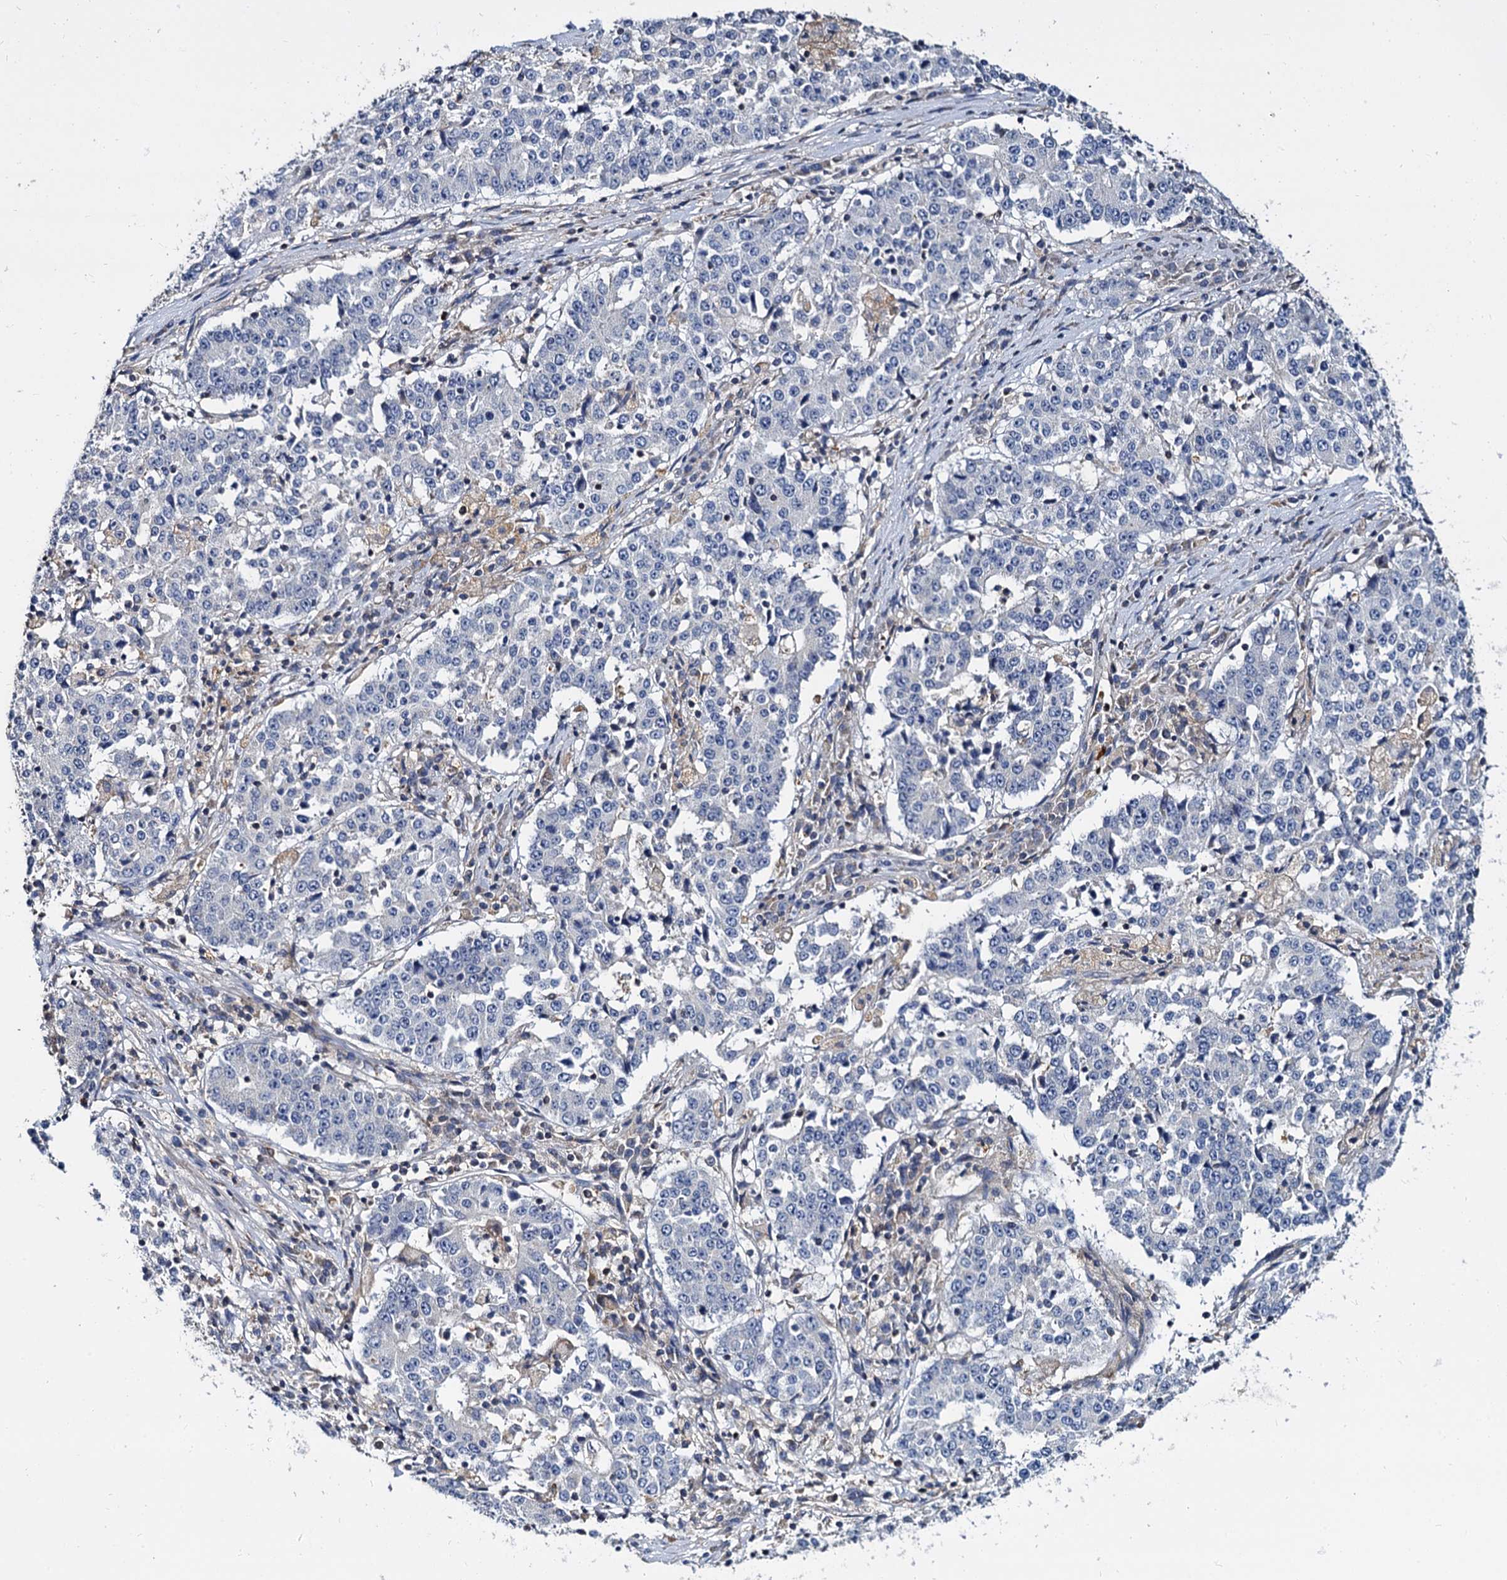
{"staining": {"intensity": "negative", "quantity": "none", "location": "none"}, "tissue": "stomach cancer", "cell_type": "Tumor cells", "image_type": "cancer", "snomed": [{"axis": "morphology", "description": "Adenocarcinoma, NOS"}, {"axis": "topography", "description": "Stomach"}], "caption": "DAB immunohistochemical staining of human adenocarcinoma (stomach) reveals no significant positivity in tumor cells.", "gene": "ANKRD13A", "patient": {"sex": "male", "age": 59}}